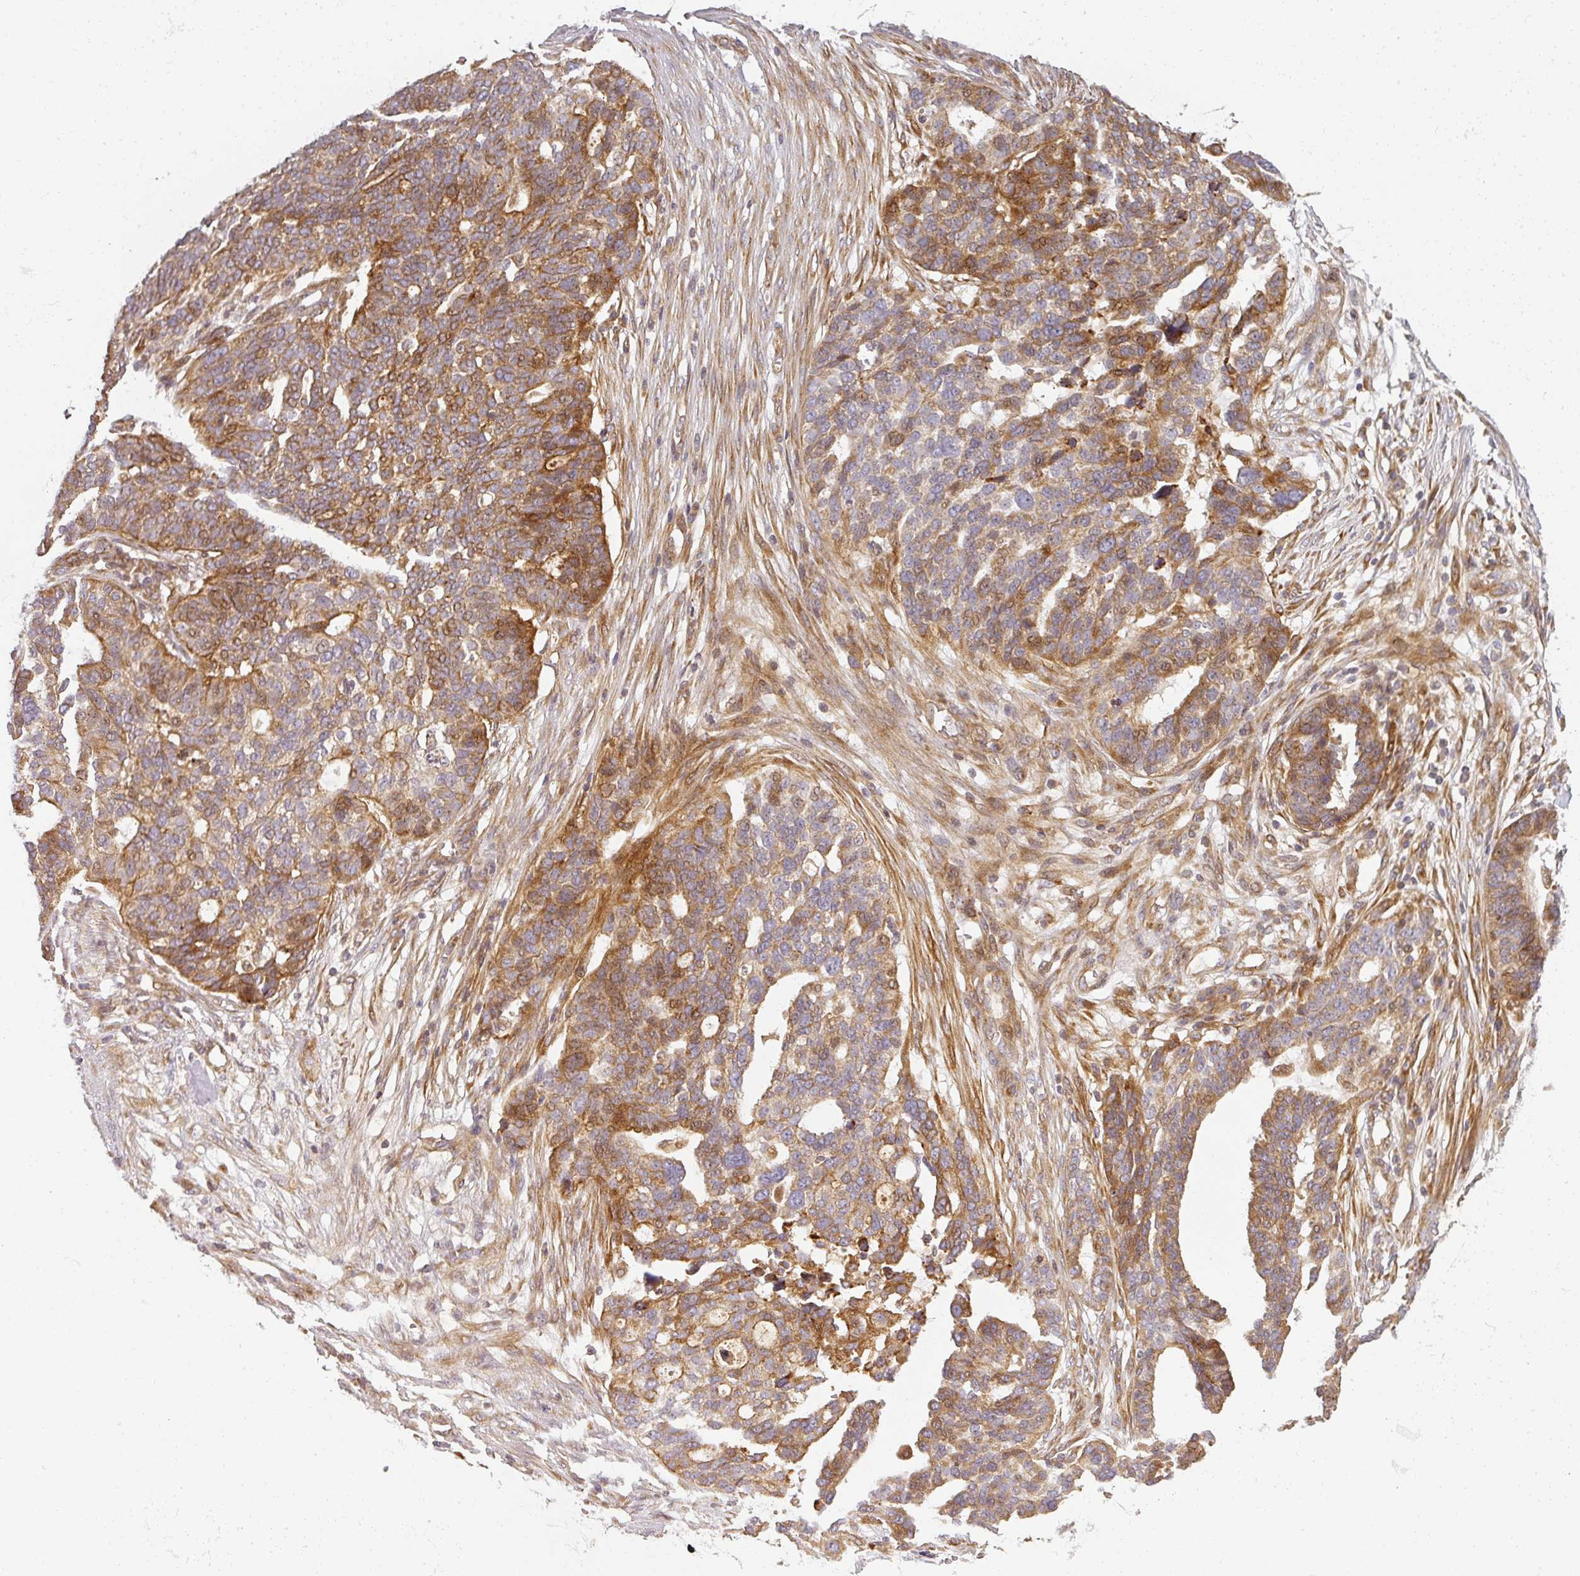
{"staining": {"intensity": "moderate", "quantity": ">75%", "location": "cytoplasmic/membranous"}, "tissue": "ovarian cancer", "cell_type": "Tumor cells", "image_type": "cancer", "snomed": [{"axis": "morphology", "description": "Cystadenocarcinoma, serous, NOS"}, {"axis": "topography", "description": "Ovary"}], "caption": "Ovarian serous cystadenocarcinoma stained with a brown dye reveals moderate cytoplasmic/membranous positive positivity in about >75% of tumor cells.", "gene": "CNOT1", "patient": {"sex": "female", "age": 59}}